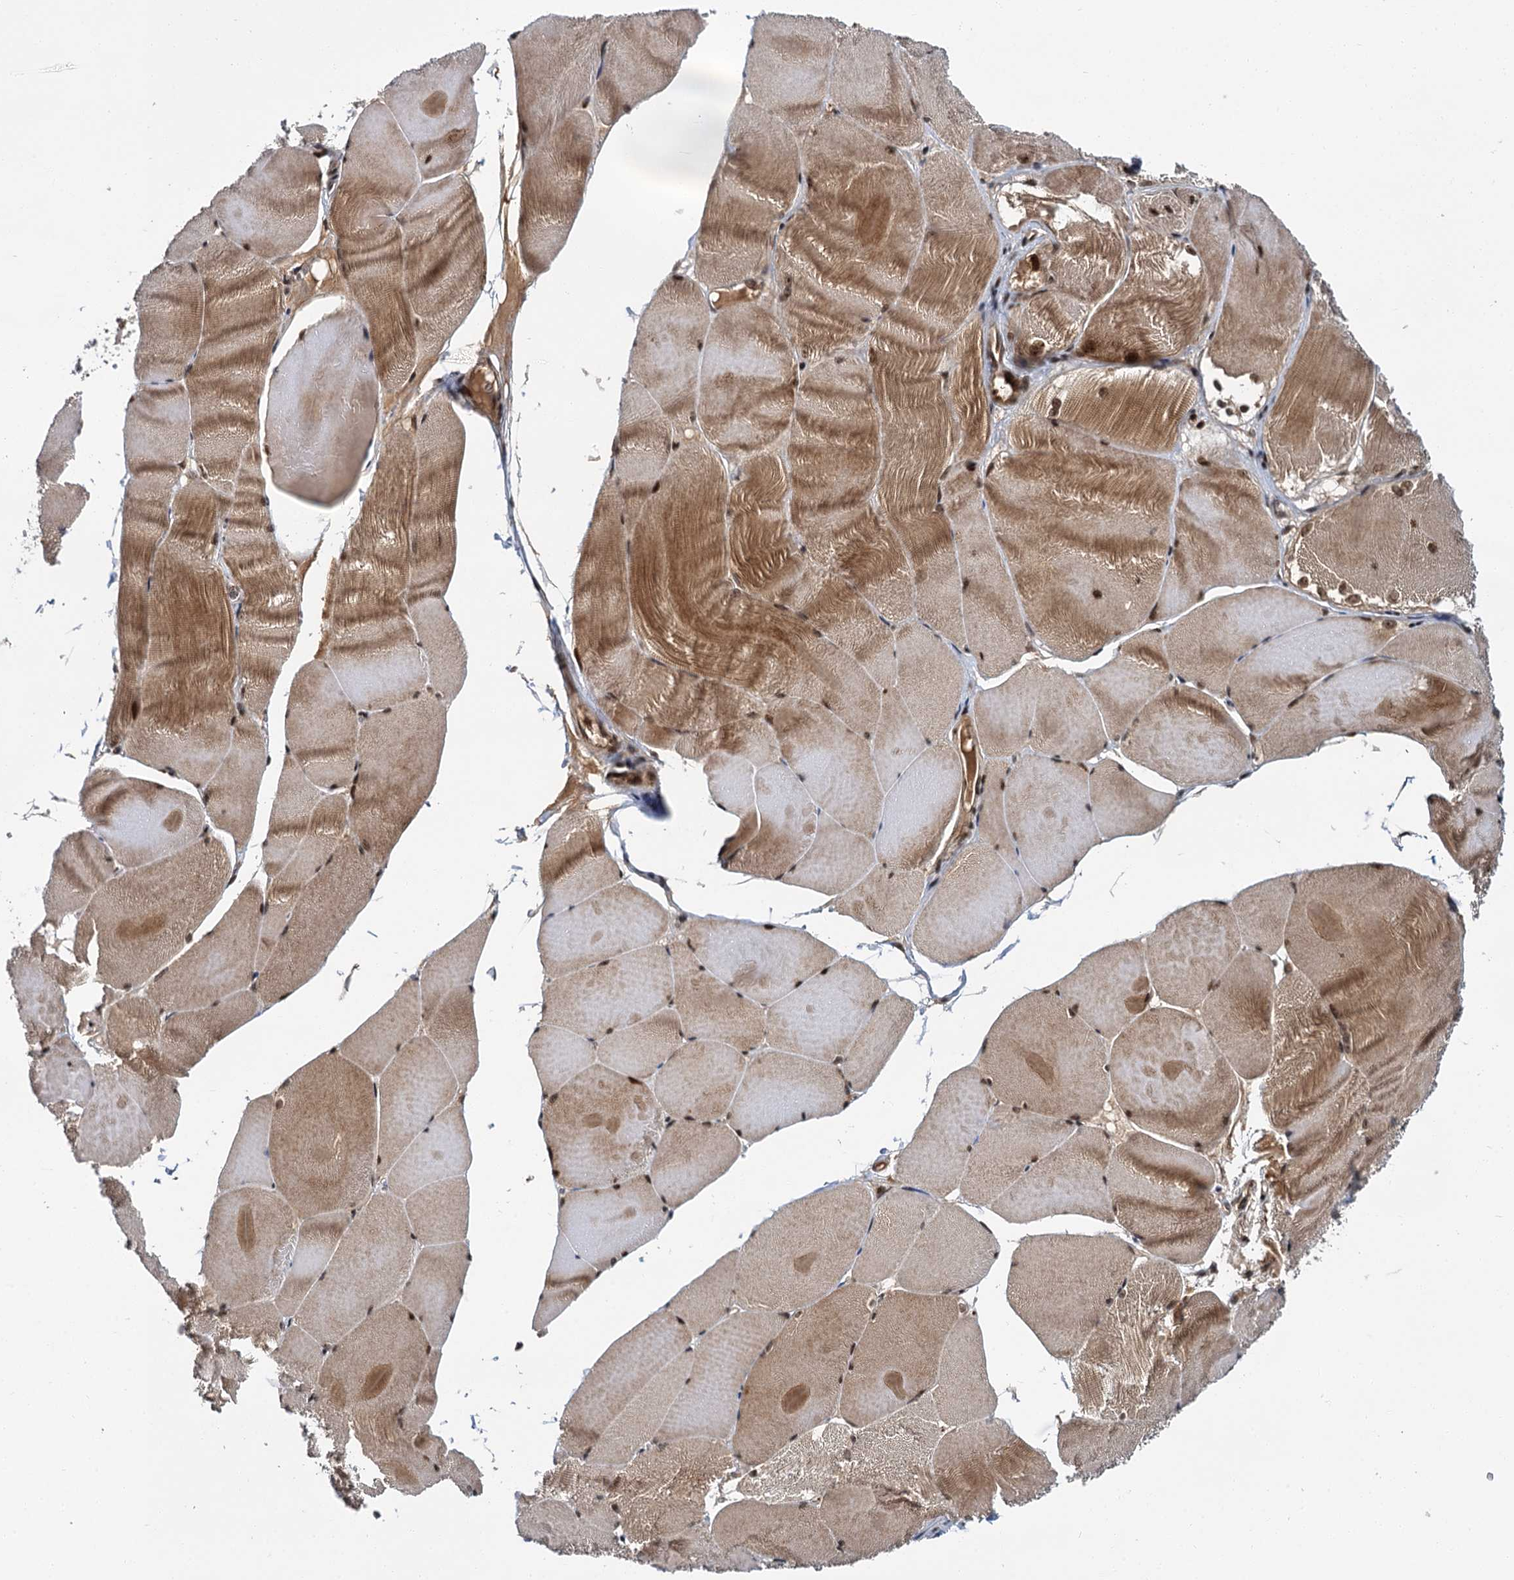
{"staining": {"intensity": "moderate", "quantity": ">75%", "location": "cytoplasmic/membranous,nuclear"}, "tissue": "skeletal muscle", "cell_type": "Myocytes", "image_type": "normal", "snomed": [{"axis": "morphology", "description": "Normal tissue, NOS"}, {"axis": "morphology", "description": "Basal cell carcinoma"}, {"axis": "topography", "description": "Skeletal muscle"}], "caption": "A brown stain labels moderate cytoplasmic/membranous,nuclear expression of a protein in myocytes of normal human skeletal muscle. (DAB IHC, brown staining for protein, blue staining for nuclei).", "gene": "MBD6", "patient": {"sex": "female", "age": 64}}